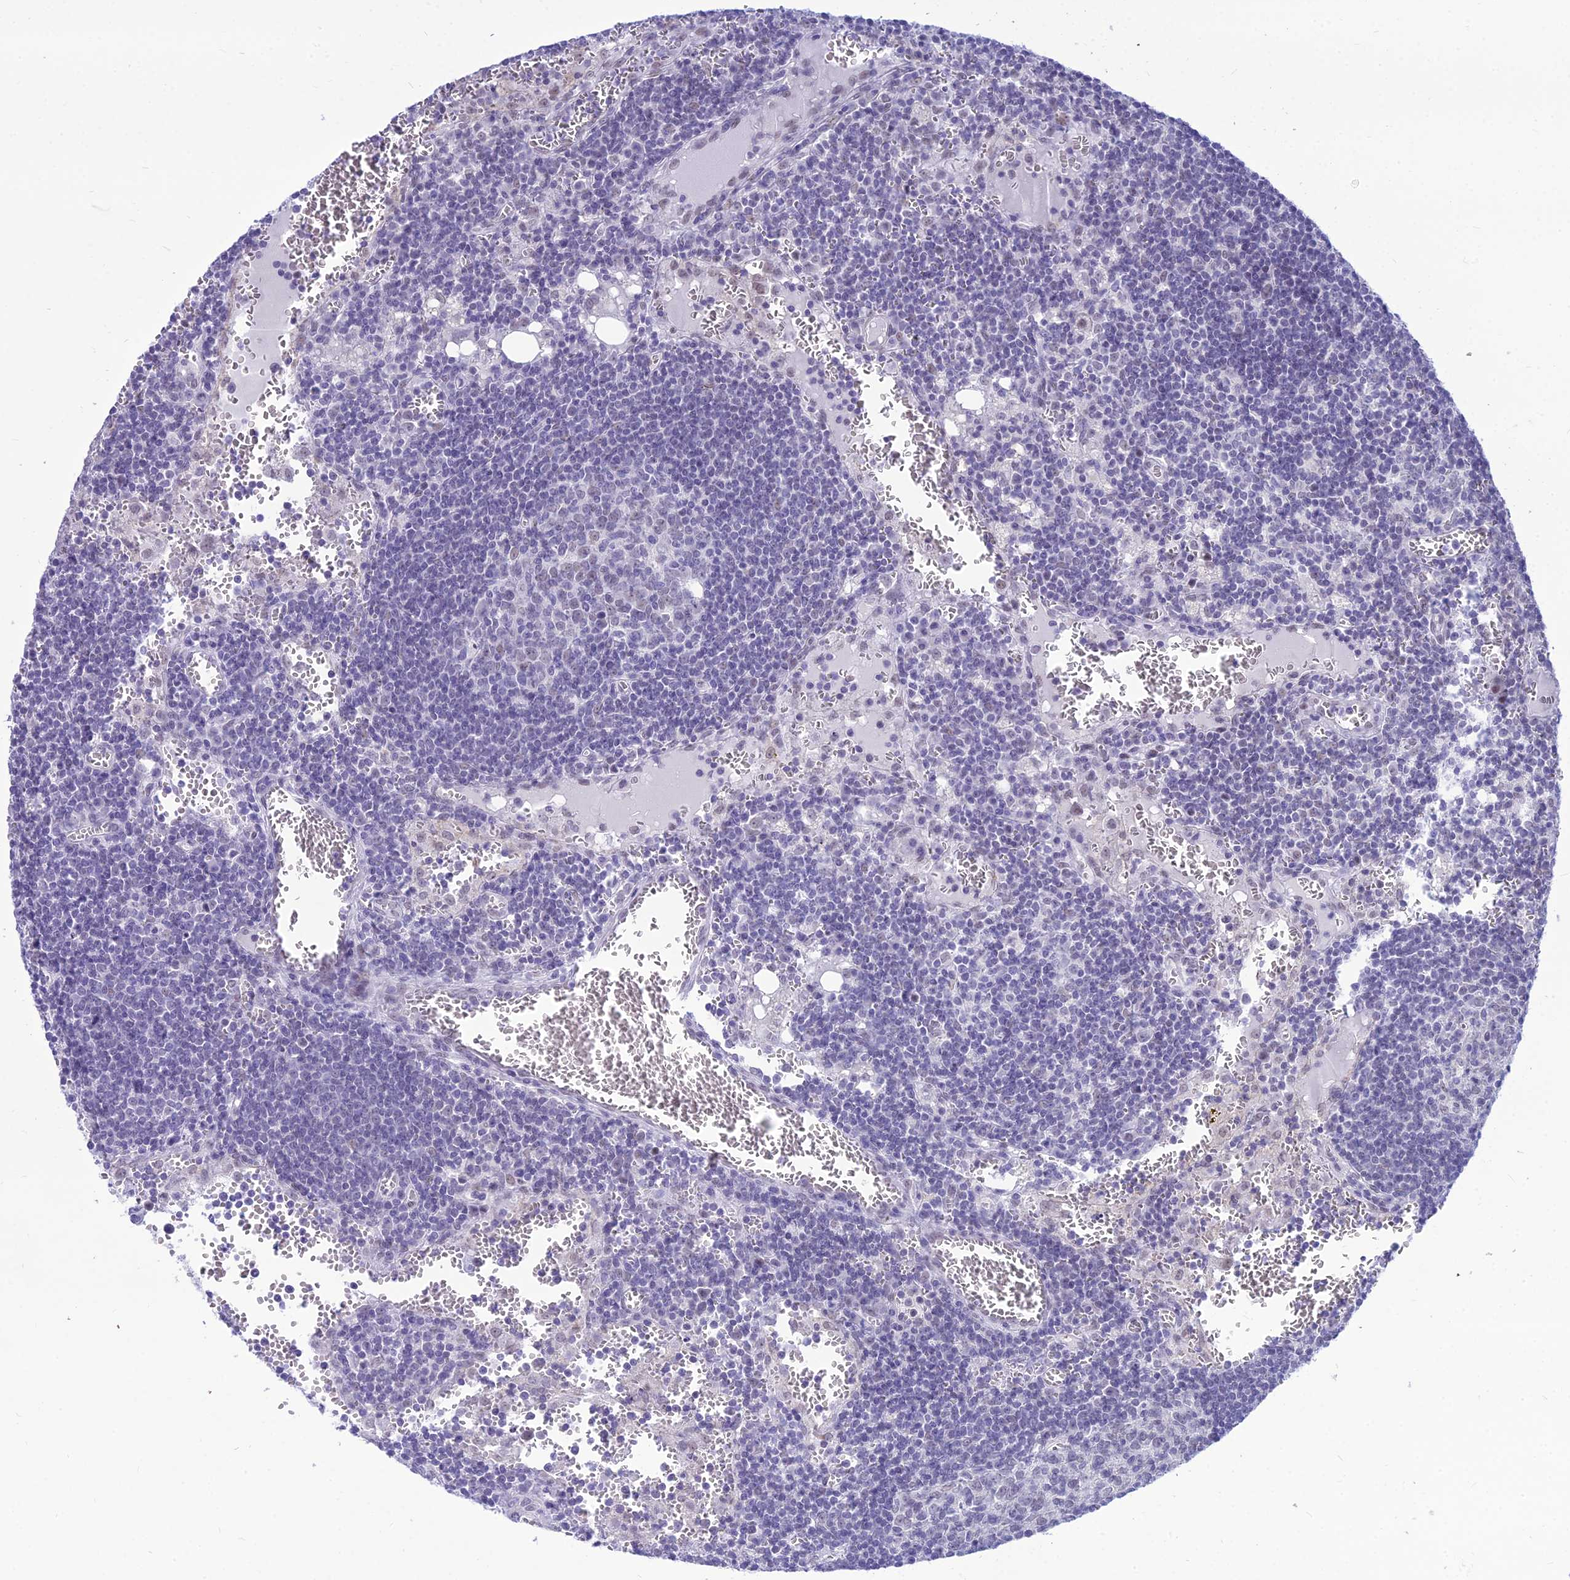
{"staining": {"intensity": "negative", "quantity": "none", "location": "none"}, "tissue": "lymph node", "cell_type": "Germinal center cells", "image_type": "normal", "snomed": [{"axis": "morphology", "description": "Normal tissue, NOS"}, {"axis": "topography", "description": "Lymph node"}], "caption": "DAB (3,3'-diaminobenzidine) immunohistochemical staining of normal lymph node exhibits no significant staining in germinal center cells.", "gene": "DHX40", "patient": {"sex": "female", "age": 73}}